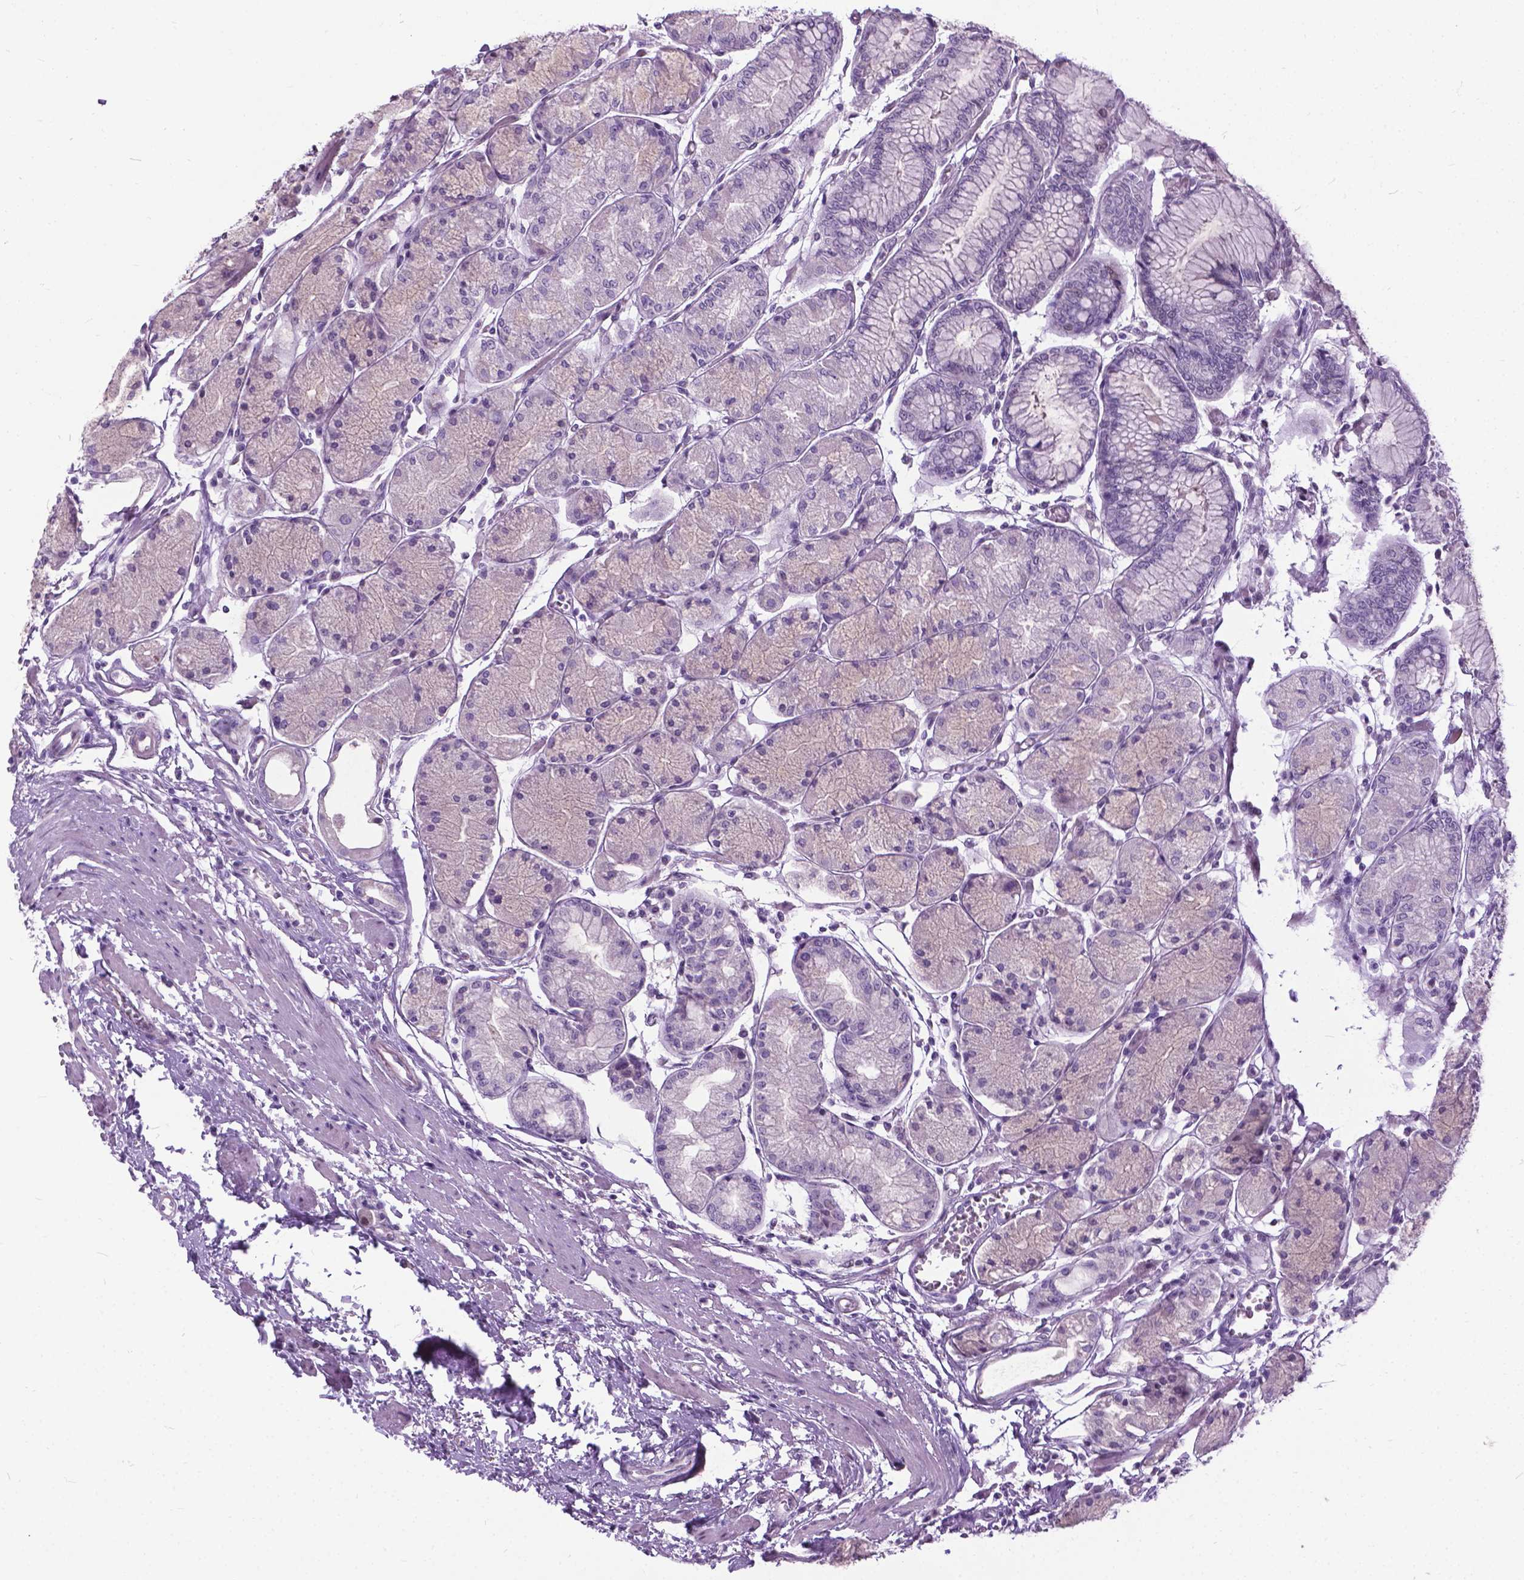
{"staining": {"intensity": "negative", "quantity": "none", "location": "none"}, "tissue": "stomach", "cell_type": "Glandular cells", "image_type": "normal", "snomed": [{"axis": "morphology", "description": "Normal tissue, NOS"}, {"axis": "topography", "description": "Stomach, upper"}], "caption": "DAB immunohistochemical staining of normal stomach shows no significant staining in glandular cells. (DAB (3,3'-diaminobenzidine) IHC visualized using brightfield microscopy, high magnification).", "gene": "PROB1", "patient": {"sex": "male", "age": 69}}